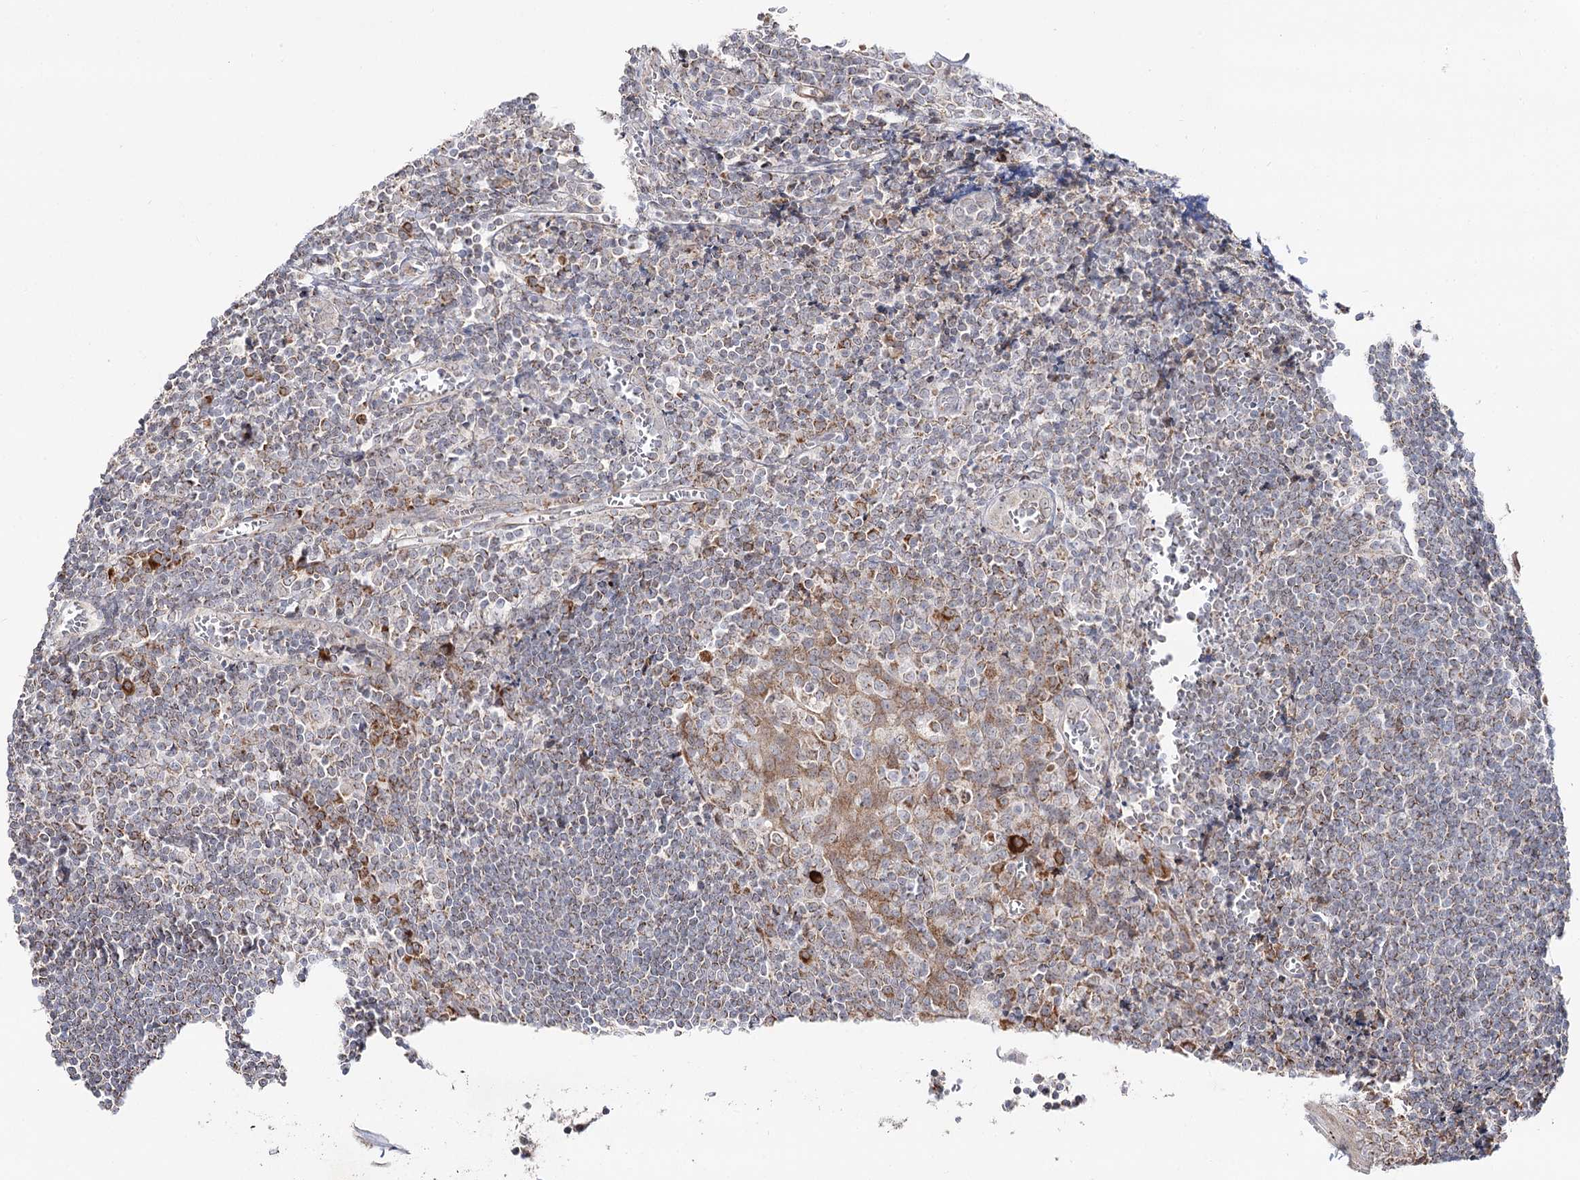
{"staining": {"intensity": "moderate", "quantity": "<25%", "location": "cytoplasmic/membranous"}, "tissue": "tonsil", "cell_type": "Germinal center cells", "image_type": "normal", "snomed": [{"axis": "morphology", "description": "Normal tissue, NOS"}, {"axis": "topography", "description": "Tonsil"}], "caption": "Normal tonsil exhibits moderate cytoplasmic/membranous positivity in about <25% of germinal center cells, visualized by immunohistochemistry. (Stains: DAB in brown, nuclei in blue, Microscopy: brightfield microscopy at high magnification).", "gene": "CBR4", "patient": {"sex": "male", "age": 27}}